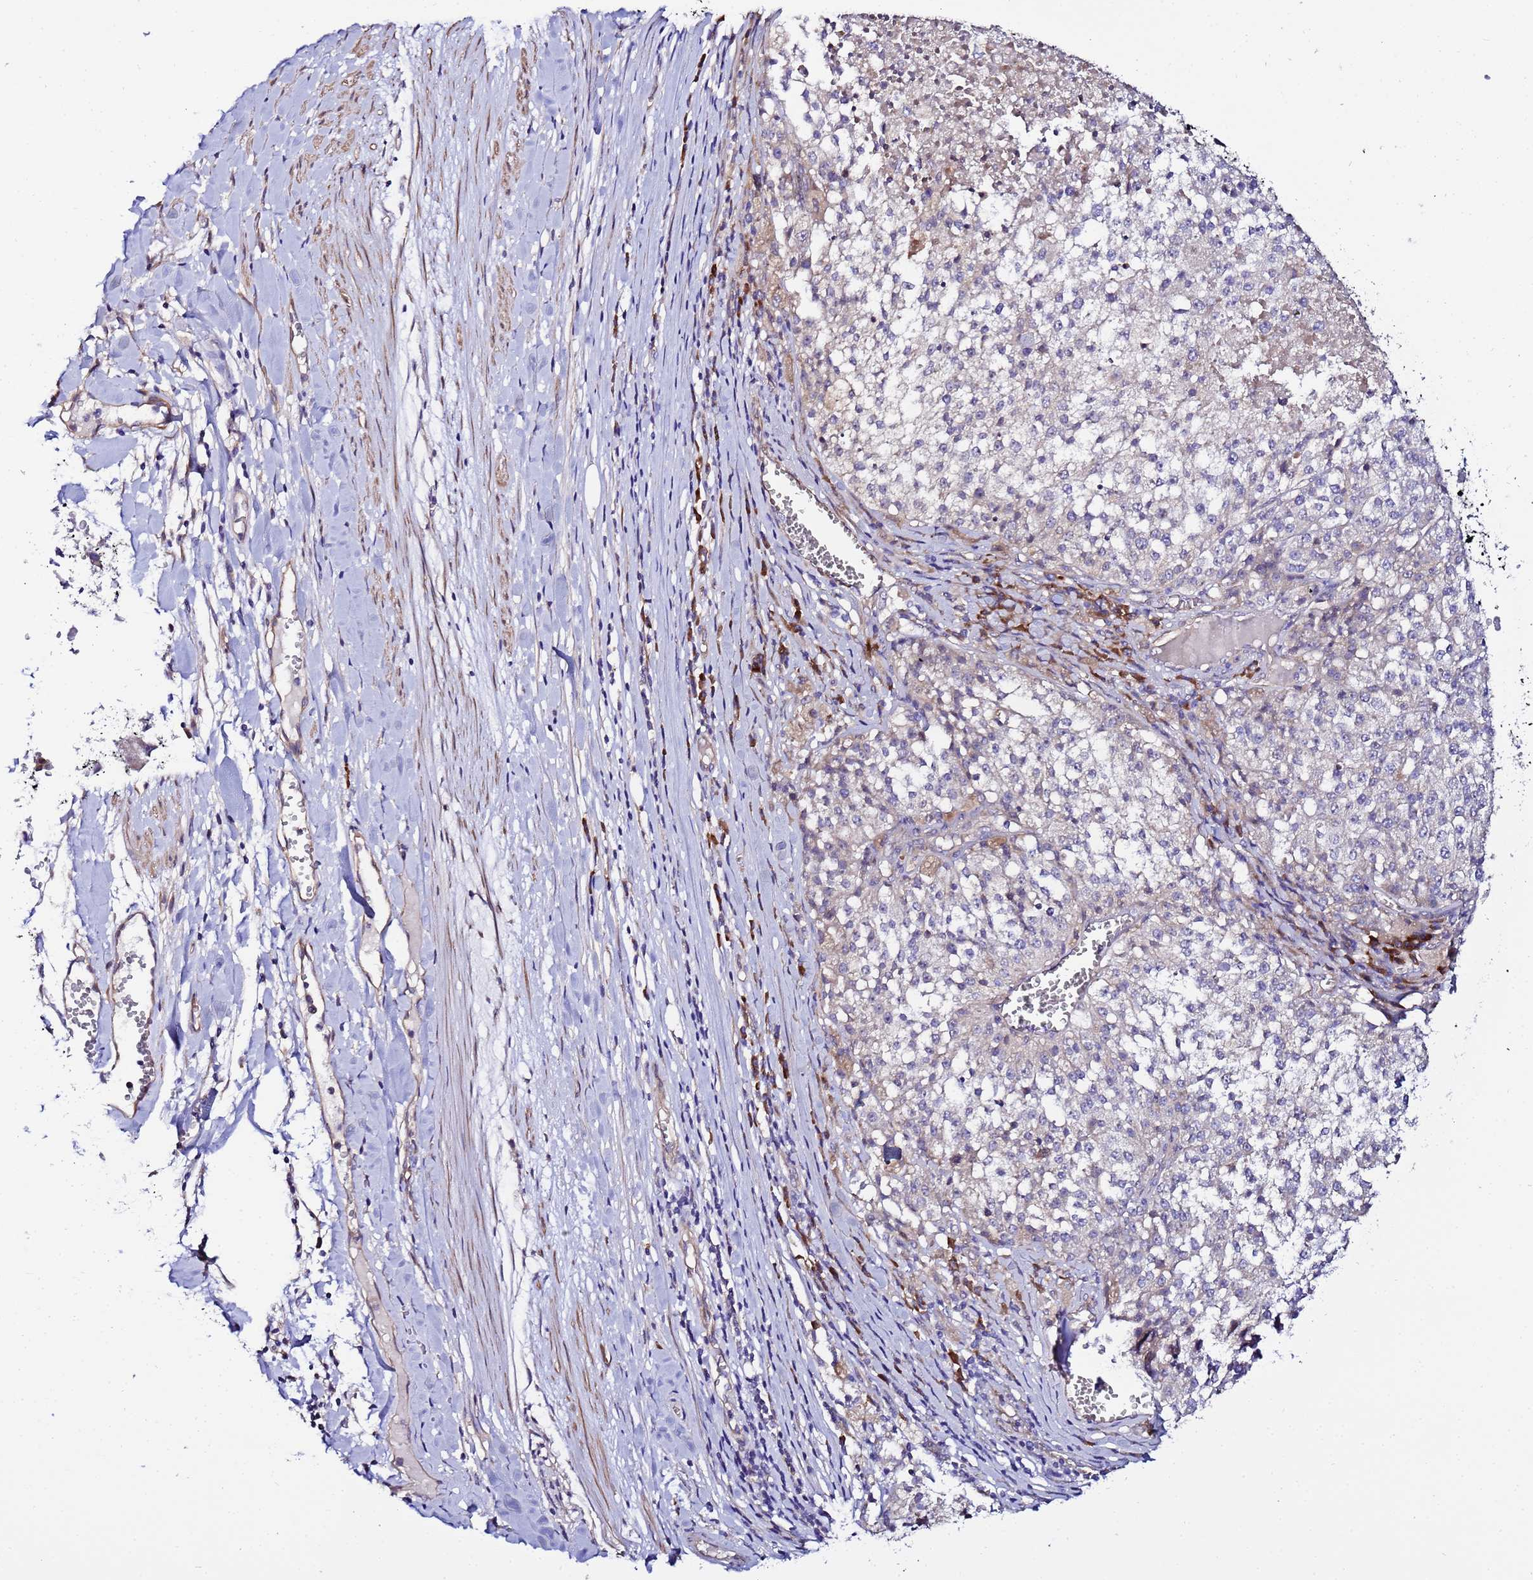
{"staining": {"intensity": "negative", "quantity": "none", "location": "none"}, "tissue": "melanoma", "cell_type": "Tumor cells", "image_type": "cancer", "snomed": [{"axis": "morphology", "description": "Malignant melanoma, NOS"}, {"axis": "topography", "description": "Skin"}], "caption": "A high-resolution image shows immunohistochemistry (IHC) staining of malignant melanoma, which exhibits no significant expression in tumor cells.", "gene": "JRKL", "patient": {"sex": "female", "age": 64}}